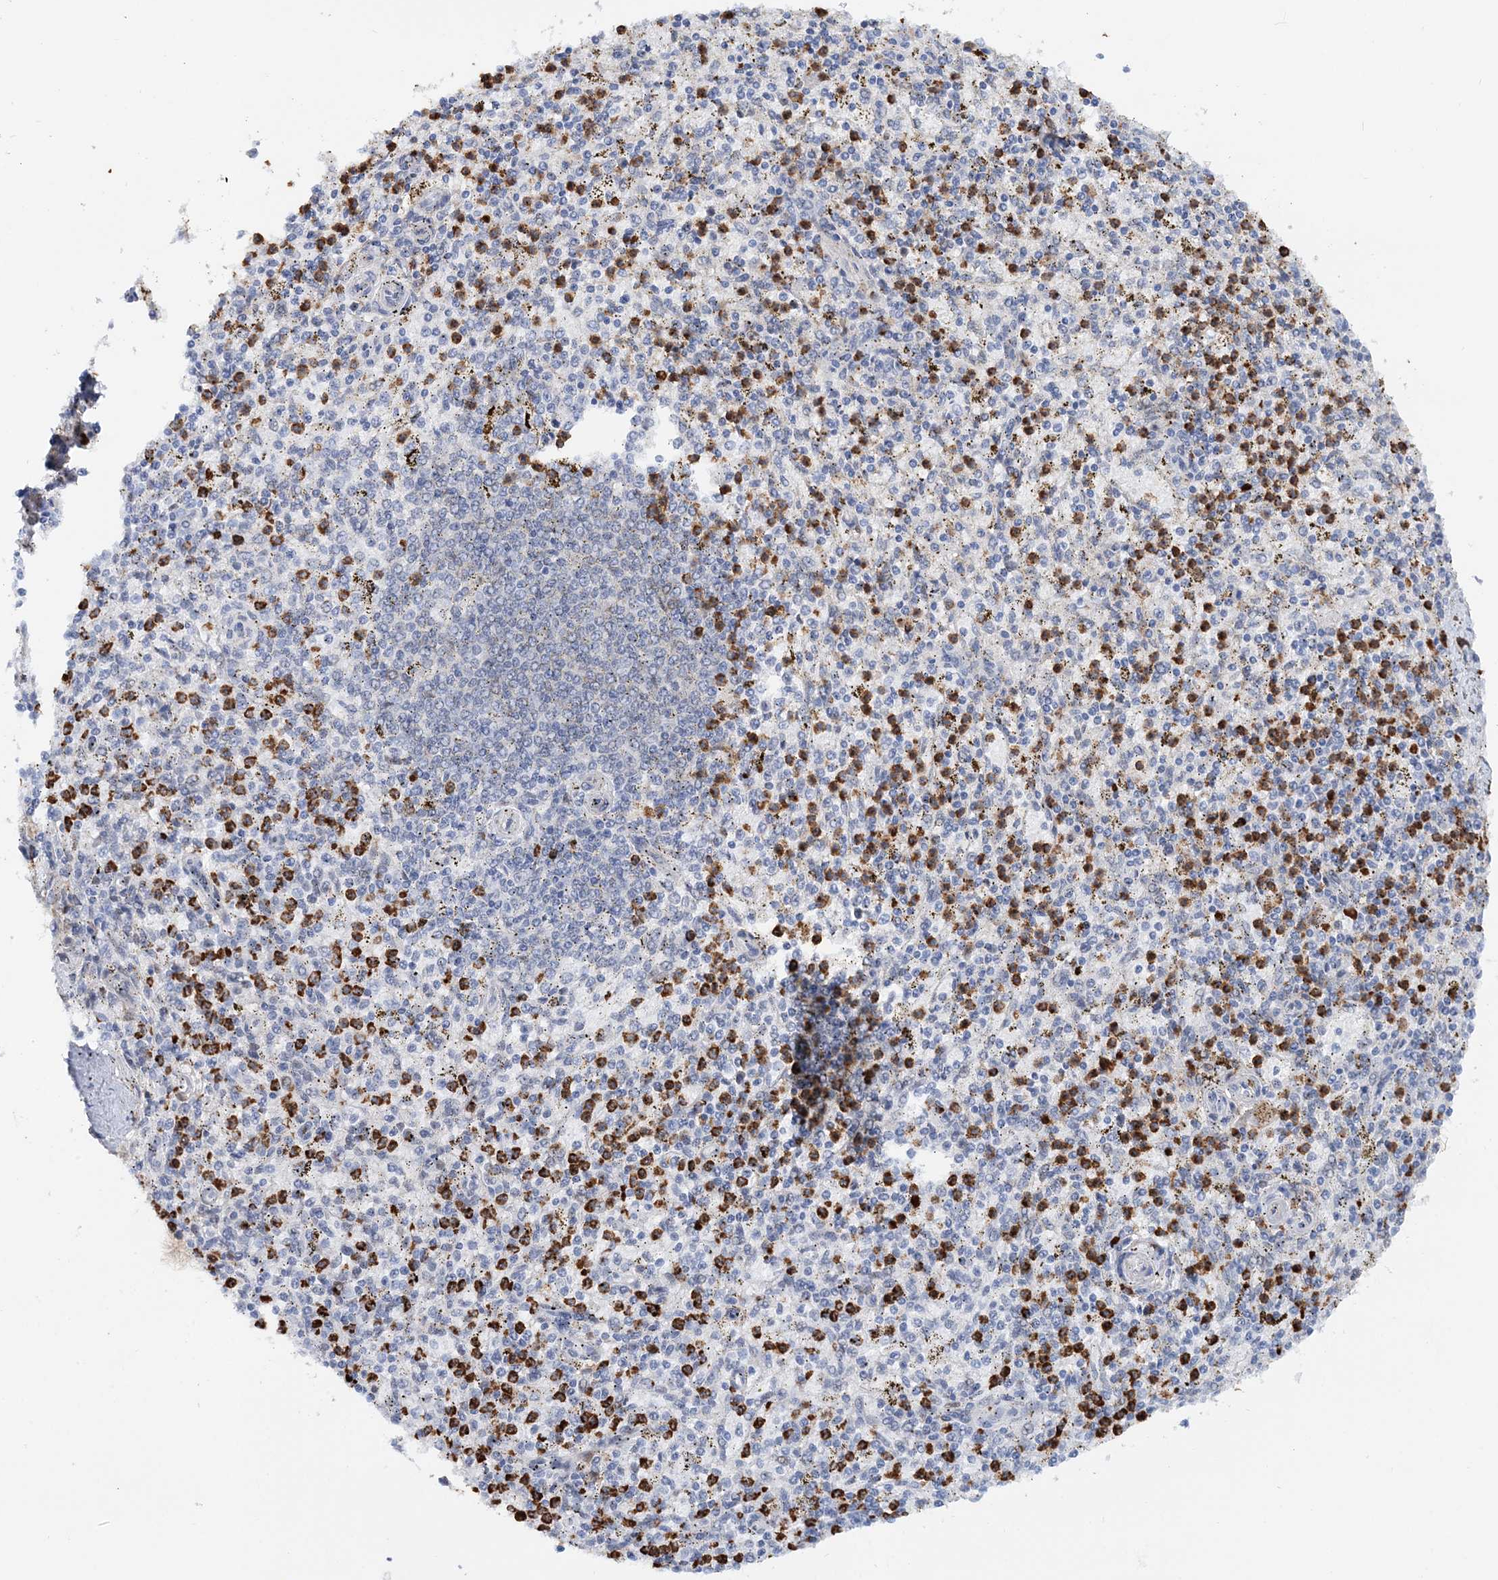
{"staining": {"intensity": "strong", "quantity": "25%-75%", "location": "cytoplasmic/membranous"}, "tissue": "spleen", "cell_type": "Cells in red pulp", "image_type": "normal", "snomed": [{"axis": "morphology", "description": "Normal tissue, NOS"}, {"axis": "topography", "description": "Spleen"}], "caption": "Immunohistochemical staining of unremarkable human spleen reveals 25%-75% levels of strong cytoplasmic/membranous protein staining in approximately 25%-75% of cells in red pulp.", "gene": "ASCL4", "patient": {"sex": "male", "age": 72}}